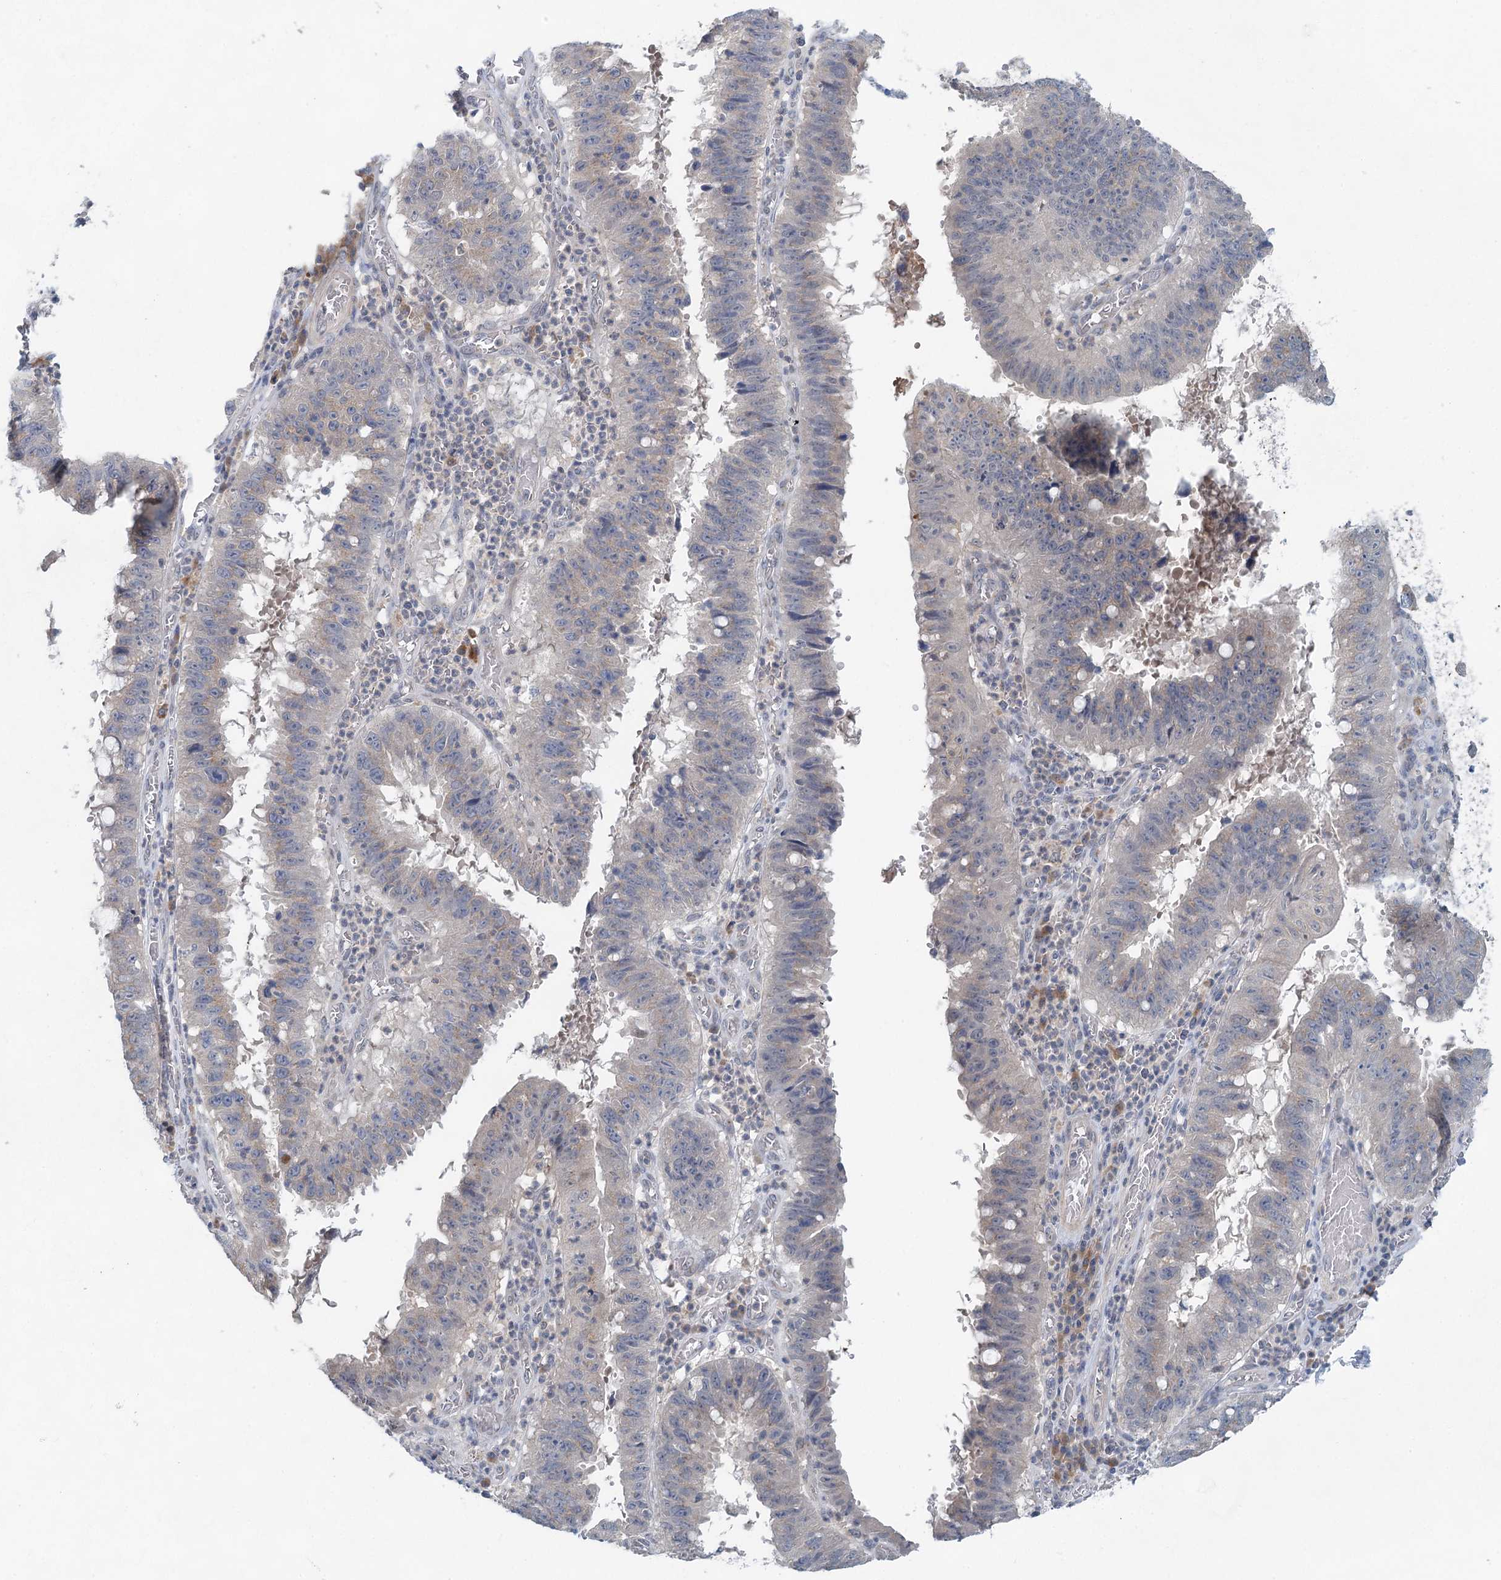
{"staining": {"intensity": "negative", "quantity": "none", "location": "none"}, "tissue": "stomach cancer", "cell_type": "Tumor cells", "image_type": "cancer", "snomed": [{"axis": "morphology", "description": "Adenocarcinoma, NOS"}, {"axis": "topography", "description": "Stomach"}], "caption": "A high-resolution photomicrograph shows immunohistochemistry staining of stomach cancer, which demonstrates no significant positivity in tumor cells.", "gene": "BLTP1", "patient": {"sex": "male", "age": 59}}